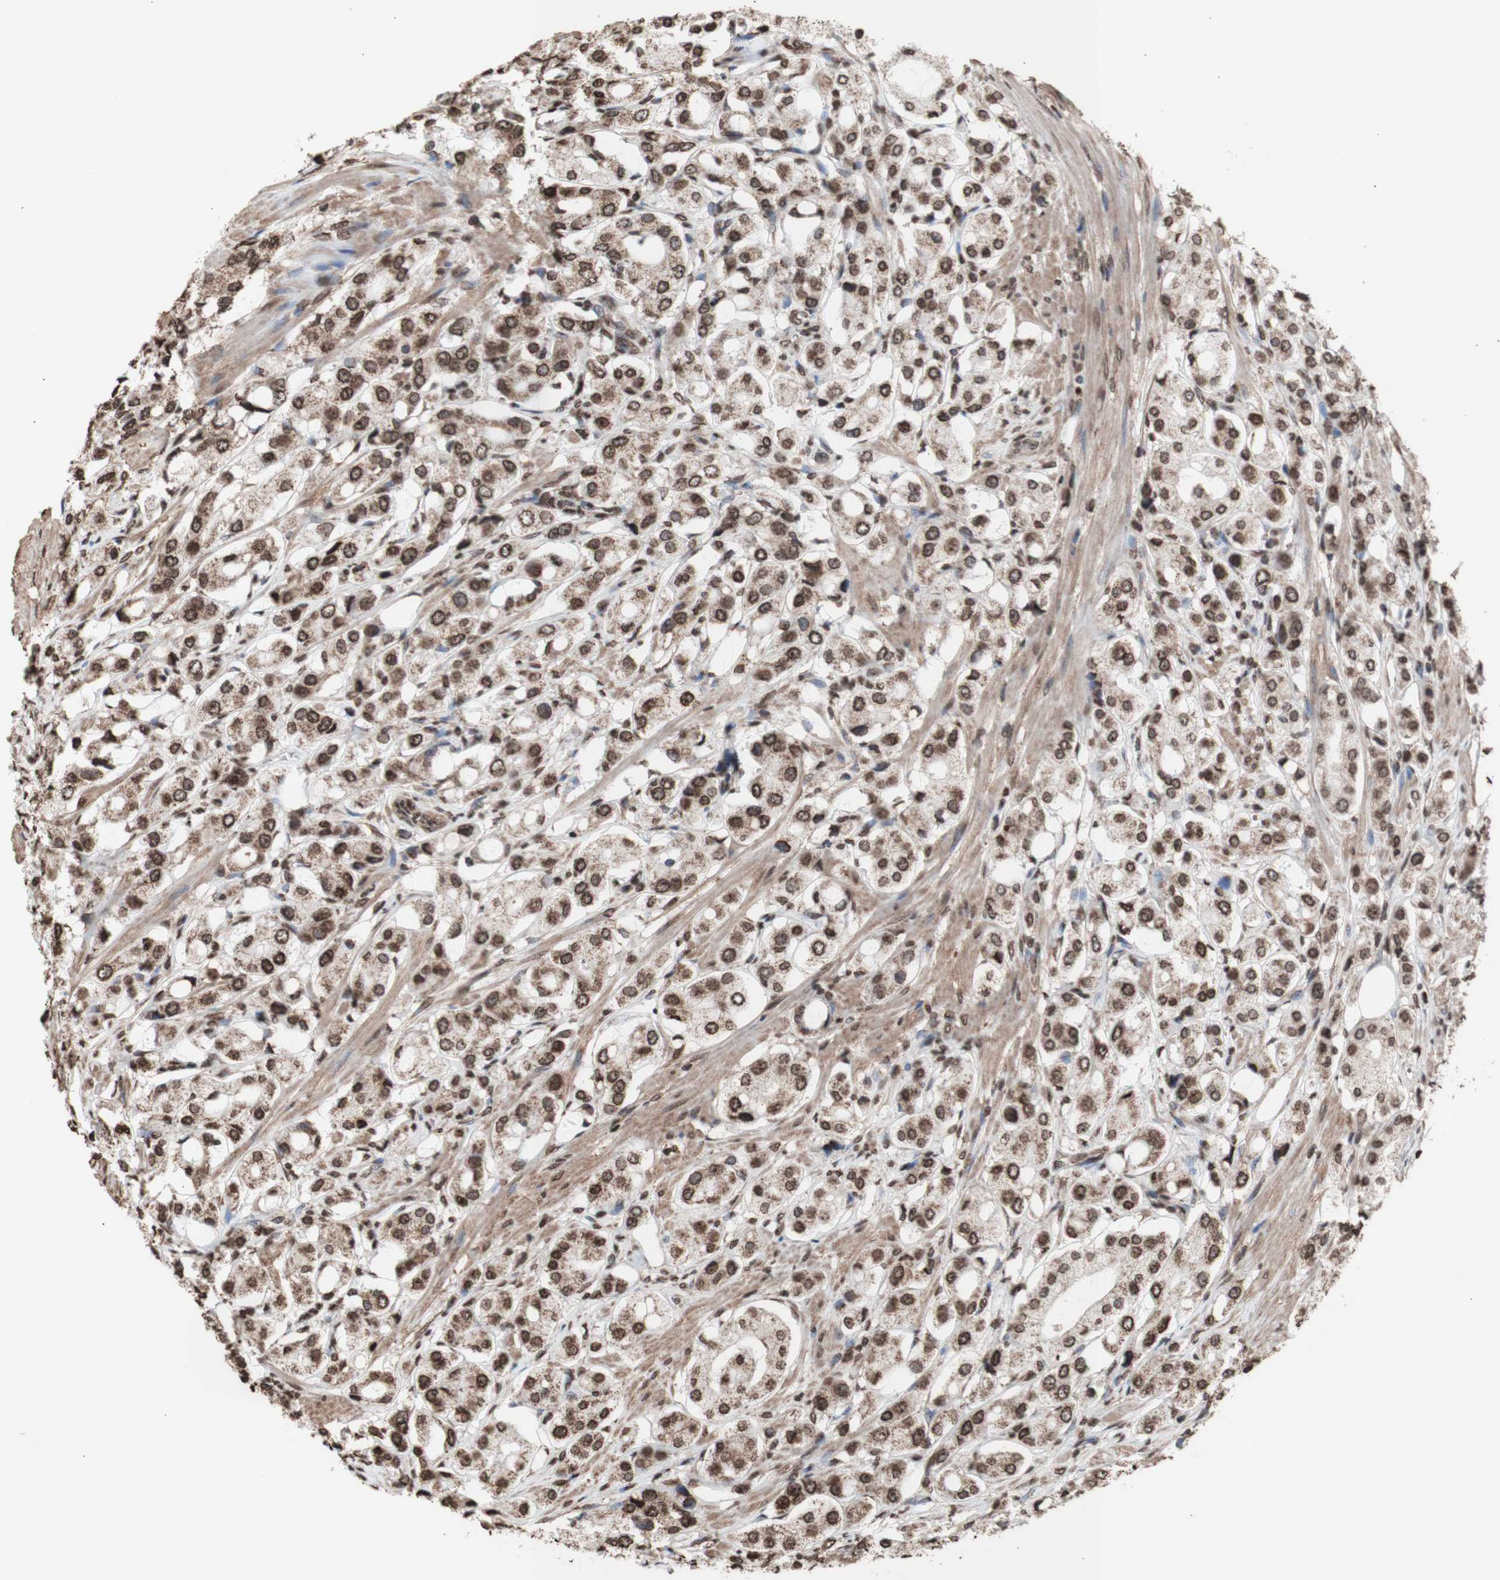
{"staining": {"intensity": "moderate", "quantity": ">75%", "location": "cytoplasmic/membranous,nuclear"}, "tissue": "prostate cancer", "cell_type": "Tumor cells", "image_type": "cancer", "snomed": [{"axis": "morphology", "description": "Adenocarcinoma, High grade"}, {"axis": "topography", "description": "Prostate"}], "caption": "Protein staining of adenocarcinoma (high-grade) (prostate) tissue shows moderate cytoplasmic/membranous and nuclear positivity in about >75% of tumor cells.", "gene": "SNAI2", "patient": {"sex": "male", "age": 65}}